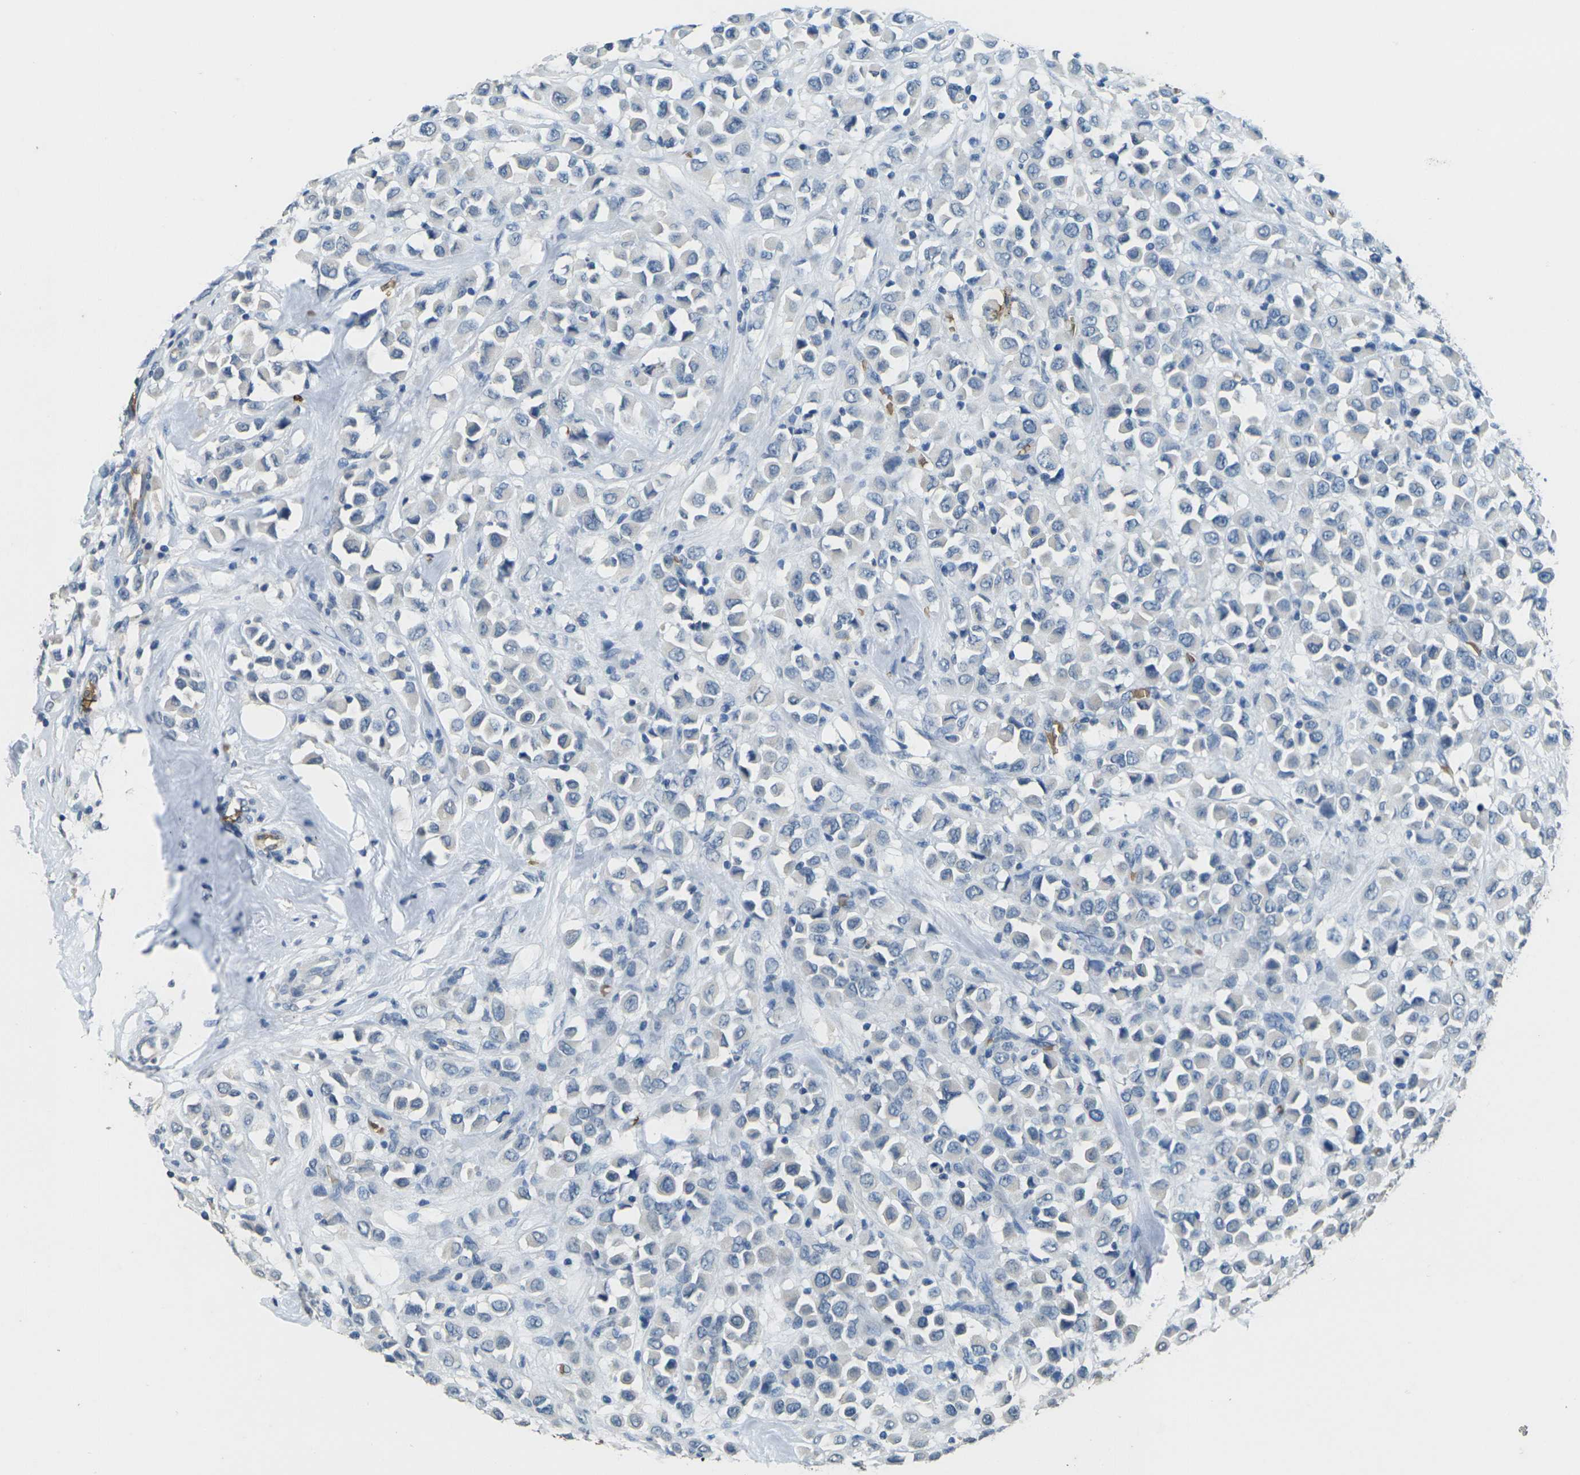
{"staining": {"intensity": "negative", "quantity": "none", "location": "none"}, "tissue": "breast cancer", "cell_type": "Tumor cells", "image_type": "cancer", "snomed": [{"axis": "morphology", "description": "Duct carcinoma"}, {"axis": "topography", "description": "Breast"}], "caption": "Tumor cells are negative for brown protein staining in breast cancer.", "gene": "HBB", "patient": {"sex": "female", "age": 61}}